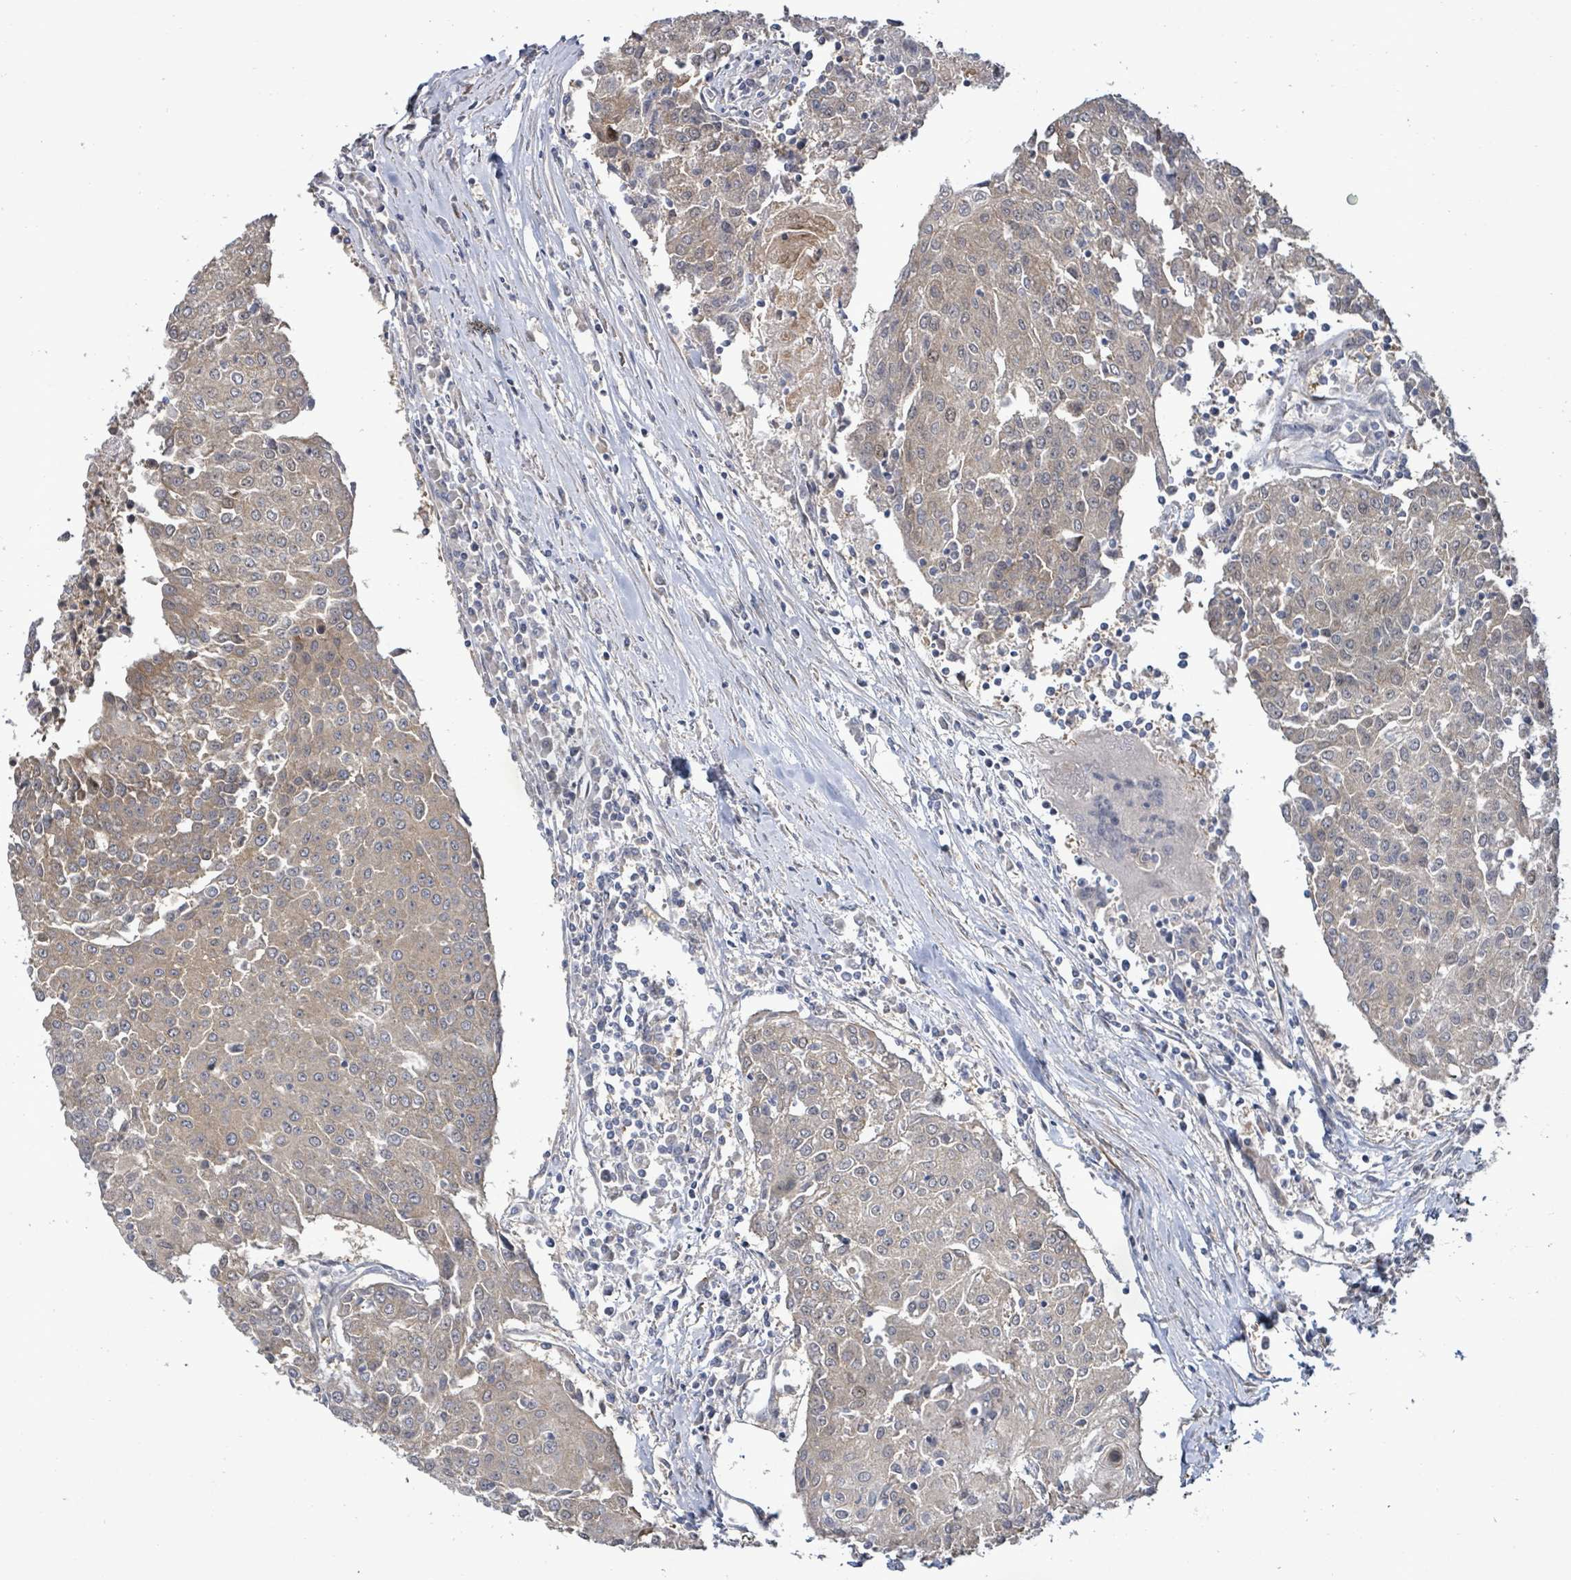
{"staining": {"intensity": "weak", "quantity": "25%-75%", "location": "cytoplasmic/membranous"}, "tissue": "urothelial cancer", "cell_type": "Tumor cells", "image_type": "cancer", "snomed": [{"axis": "morphology", "description": "Urothelial carcinoma, High grade"}, {"axis": "topography", "description": "Urinary bladder"}], "caption": "Immunohistochemical staining of urothelial cancer shows low levels of weak cytoplasmic/membranous protein expression in approximately 25%-75% of tumor cells.", "gene": "KBTBD11", "patient": {"sex": "female", "age": 85}}